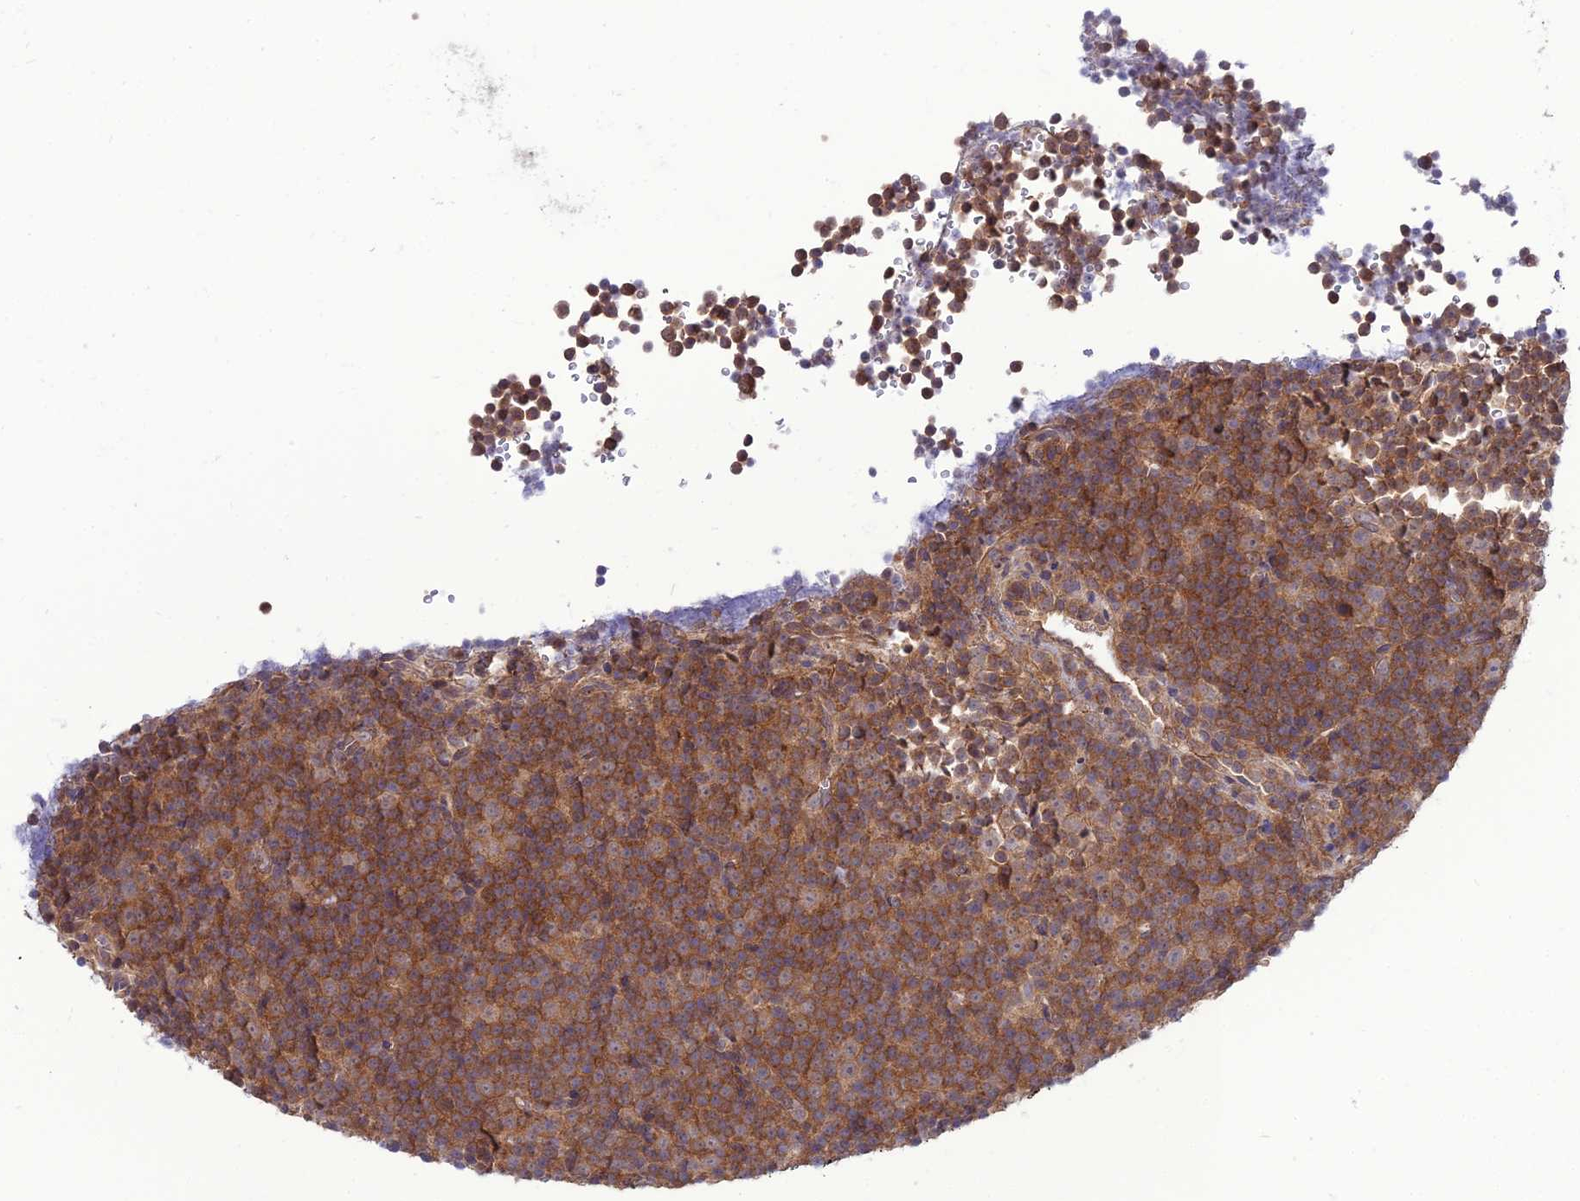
{"staining": {"intensity": "moderate", "quantity": ">75%", "location": "cytoplasmic/membranous"}, "tissue": "lymphoma", "cell_type": "Tumor cells", "image_type": "cancer", "snomed": [{"axis": "morphology", "description": "Malignant lymphoma, non-Hodgkin's type, Low grade"}, {"axis": "topography", "description": "Lymph node"}], "caption": "Immunohistochemistry of lymphoma exhibits medium levels of moderate cytoplasmic/membranous staining in about >75% of tumor cells.", "gene": "PPIL3", "patient": {"sex": "female", "age": 67}}